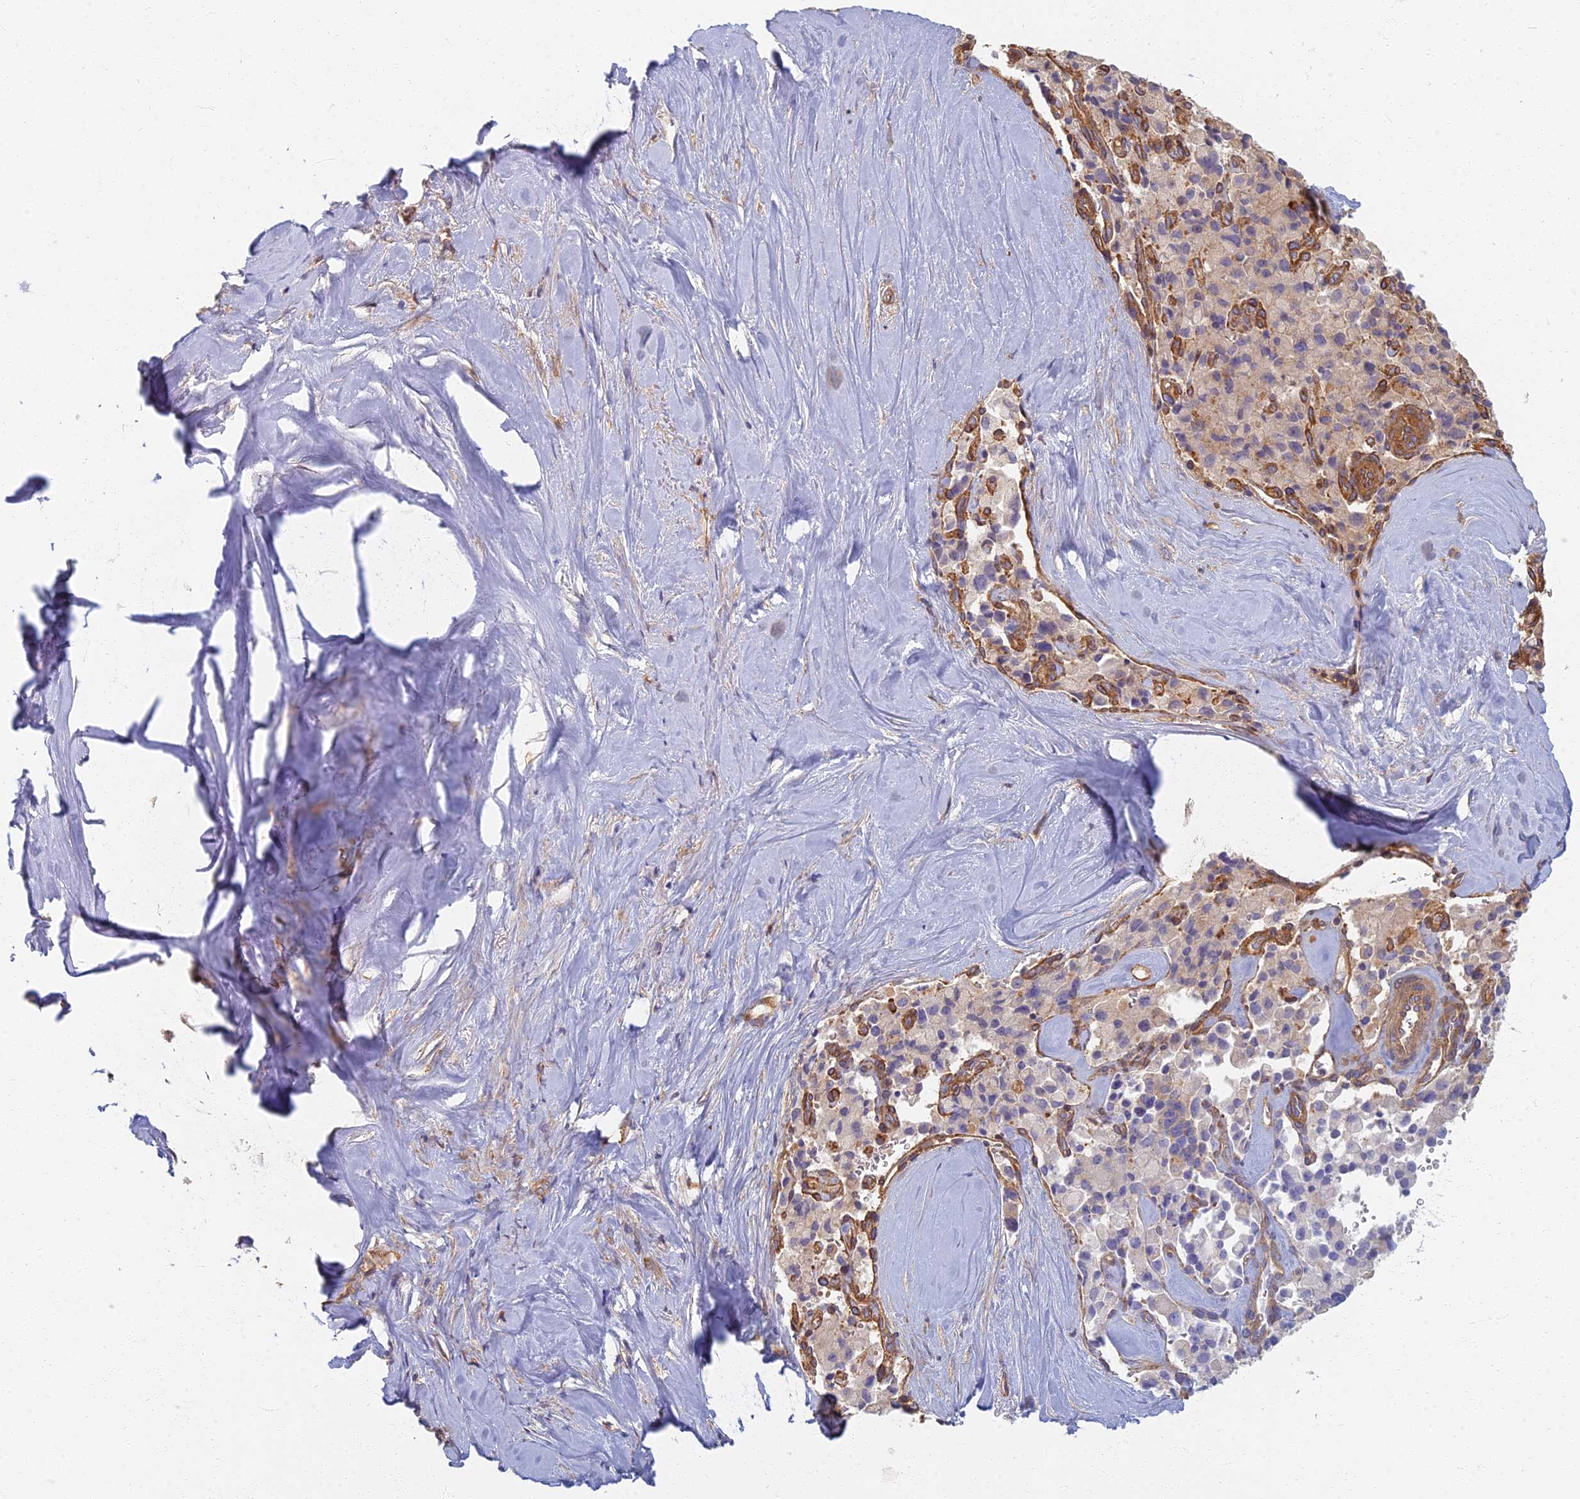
{"staining": {"intensity": "weak", "quantity": "25%-75%", "location": "cytoplasmic/membranous"}, "tissue": "pancreatic cancer", "cell_type": "Tumor cells", "image_type": "cancer", "snomed": [{"axis": "morphology", "description": "Adenocarcinoma, NOS"}, {"axis": "topography", "description": "Pancreas"}], "caption": "A brown stain labels weak cytoplasmic/membranous positivity of a protein in pancreatic cancer tumor cells.", "gene": "RBSN", "patient": {"sex": "male", "age": 65}}